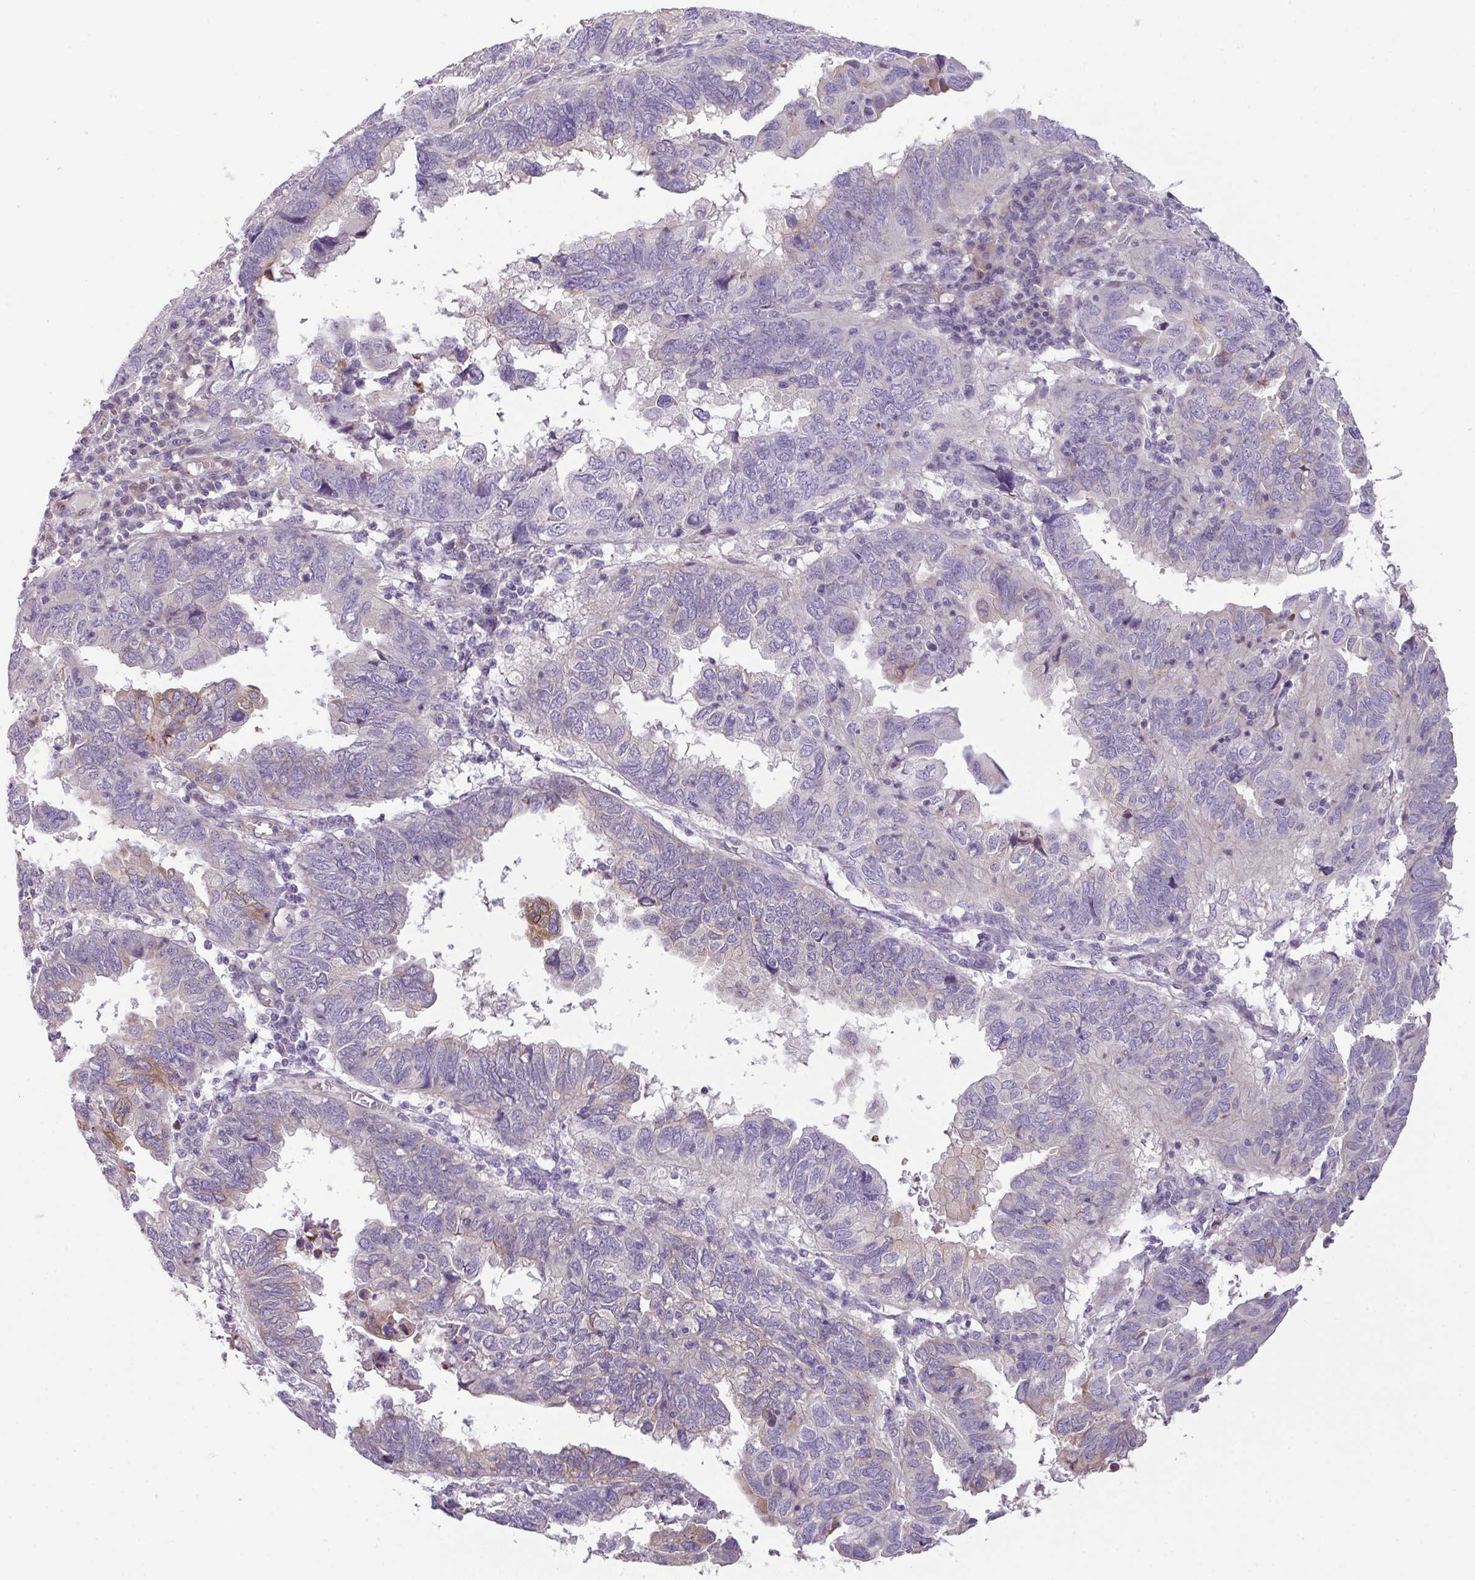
{"staining": {"intensity": "negative", "quantity": "none", "location": "none"}, "tissue": "endometrial cancer", "cell_type": "Tumor cells", "image_type": "cancer", "snomed": [{"axis": "morphology", "description": "Adenocarcinoma, NOS"}, {"axis": "topography", "description": "Uterus"}], "caption": "Immunohistochemistry (IHC) histopathology image of neoplastic tissue: endometrial cancer stained with DAB (3,3'-diaminobenzidine) reveals no significant protein staining in tumor cells.", "gene": "PIK3R5", "patient": {"sex": "female", "age": 77}}